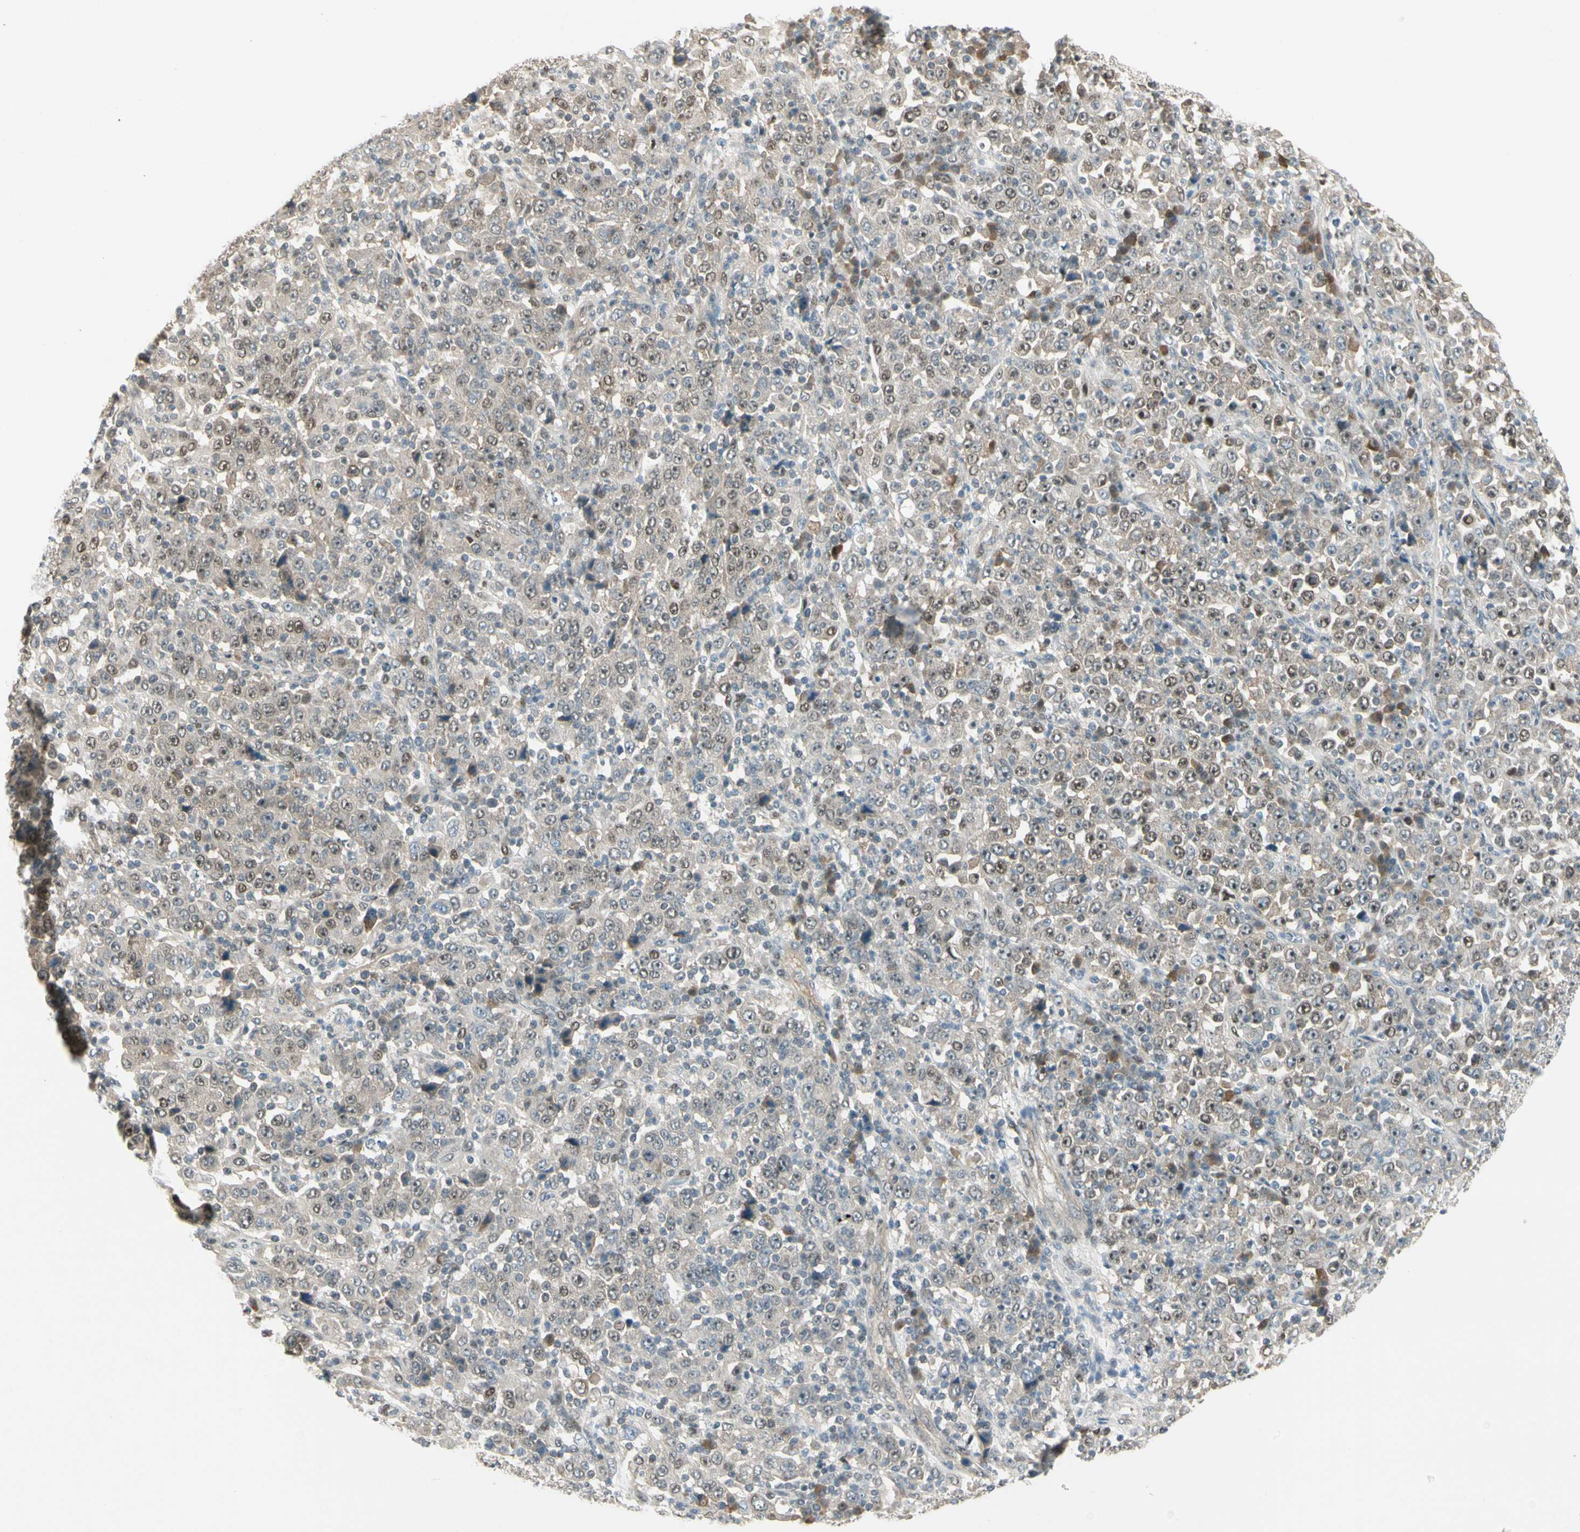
{"staining": {"intensity": "weak", "quantity": ">75%", "location": "cytoplasmic/membranous,nuclear"}, "tissue": "stomach cancer", "cell_type": "Tumor cells", "image_type": "cancer", "snomed": [{"axis": "morphology", "description": "Normal tissue, NOS"}, {"axis": "morphology", "description": "Adenocarcinoma, NOS"}, {"axis": "topography", "description": "Stomach, upper"}, {"axis": "topography", "description": "Stomach"}], "caption": "Brown immunohistochemical staining in human stomach cancer (adenocarcinoma) exhibits weak cytoplasmic/membranous and nuclear expression in approximately >75% of tumor cells. Nuclei are stained in blue.", "gene": "GTF3A", "patient": {"sex": "male", "age": 59}}